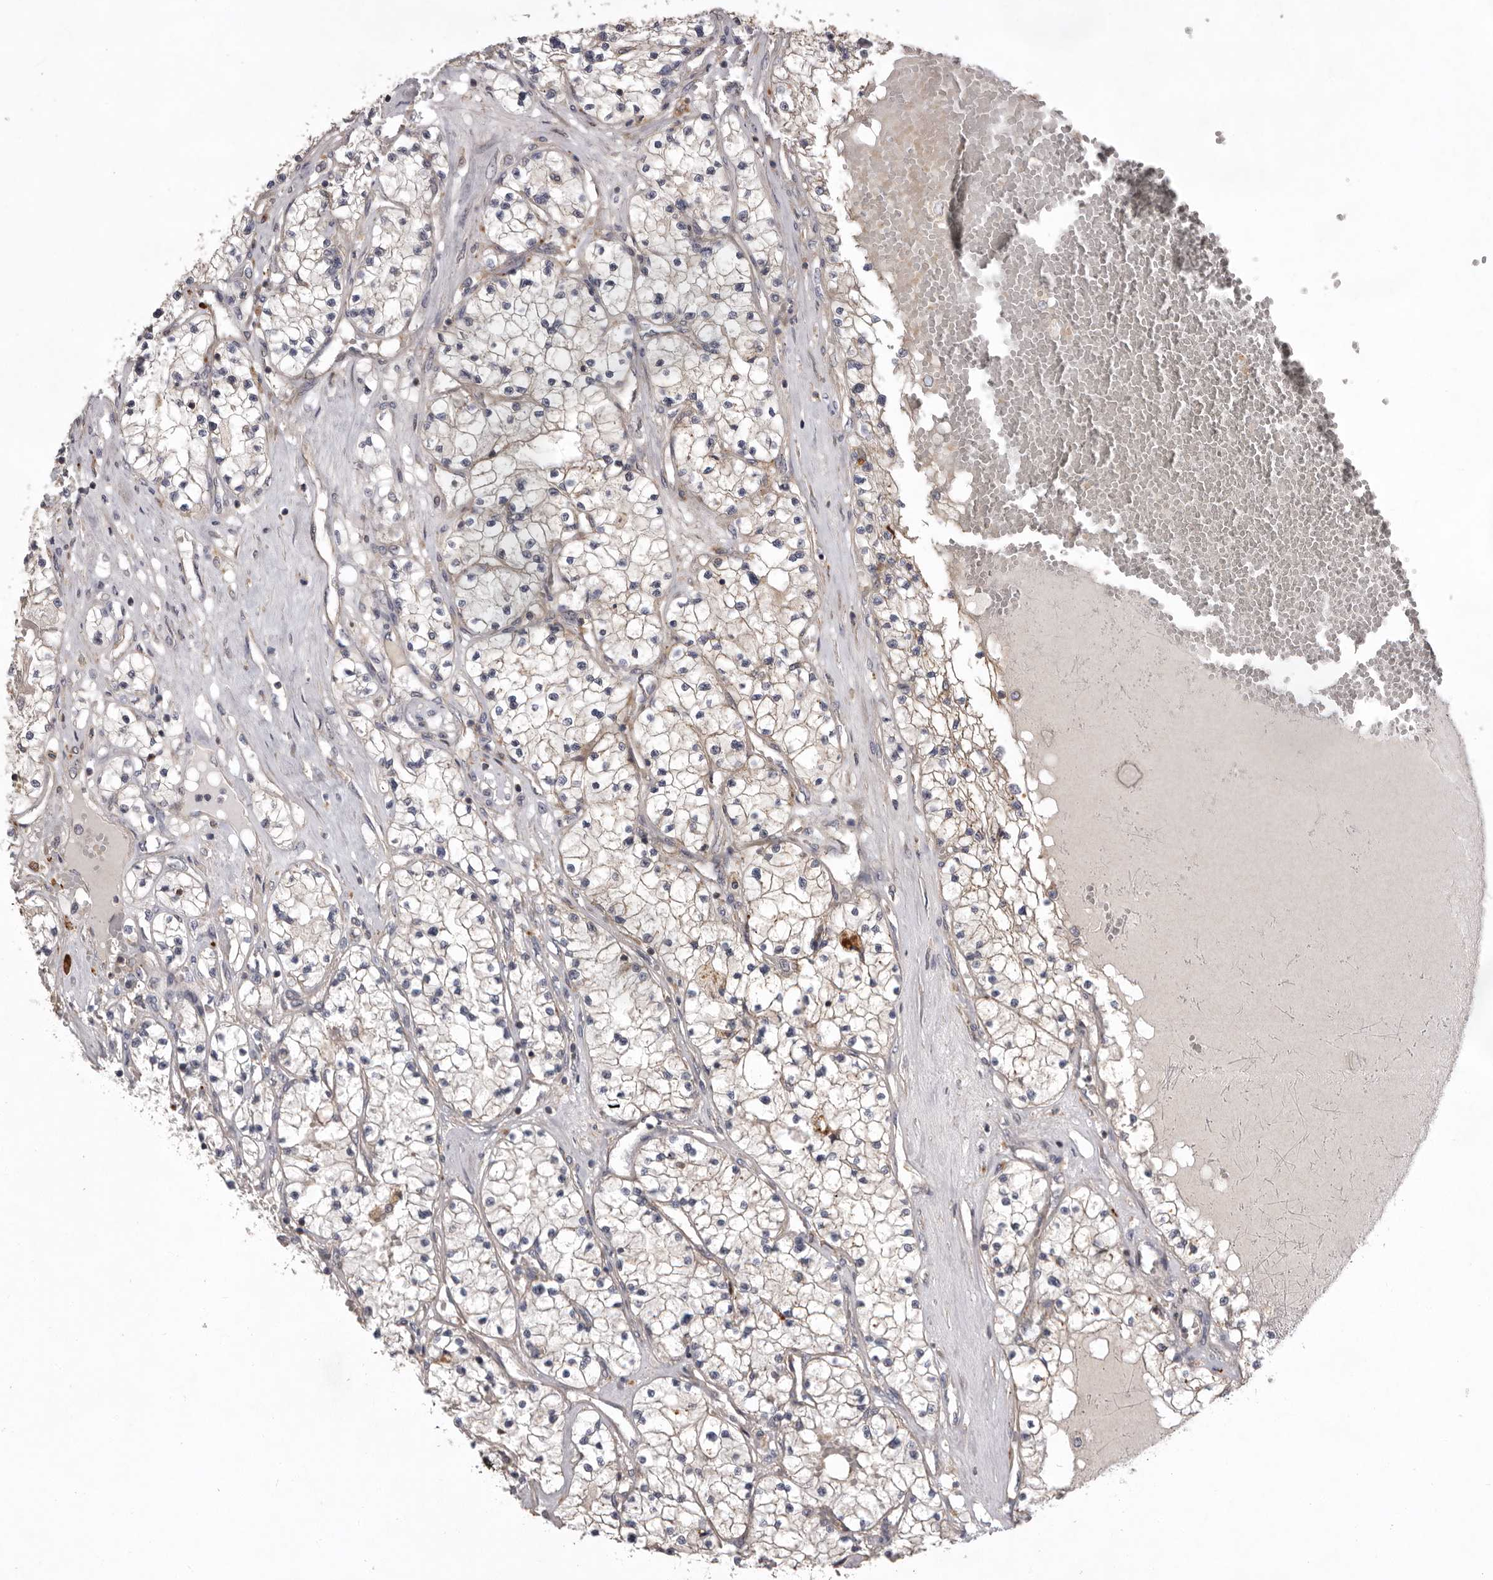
{"staining": {"intensity": "weak", "quantity": "25%-75%", "location": "cytoplasmic/membranous"}, "tissue": "renal cancer", "cell_type": "Tumor cells", "image_type": "cancer", "snomed": [{"axis": "morphology", "description": "Normal tissue, NOS"}, {"axis": "morphology", "description": "Adenocarcinoma, NOS"}, {"axis": "topography", "description": "Kidney"}], "caption": "Immunohistochemical staining of renal cancer demonstrates weak cytoplasmic/membranous protein expression in approximately 25%-75% of tumor cells.", "gene": "WDR47", "patient": {"sex": "male", "age": 68}}